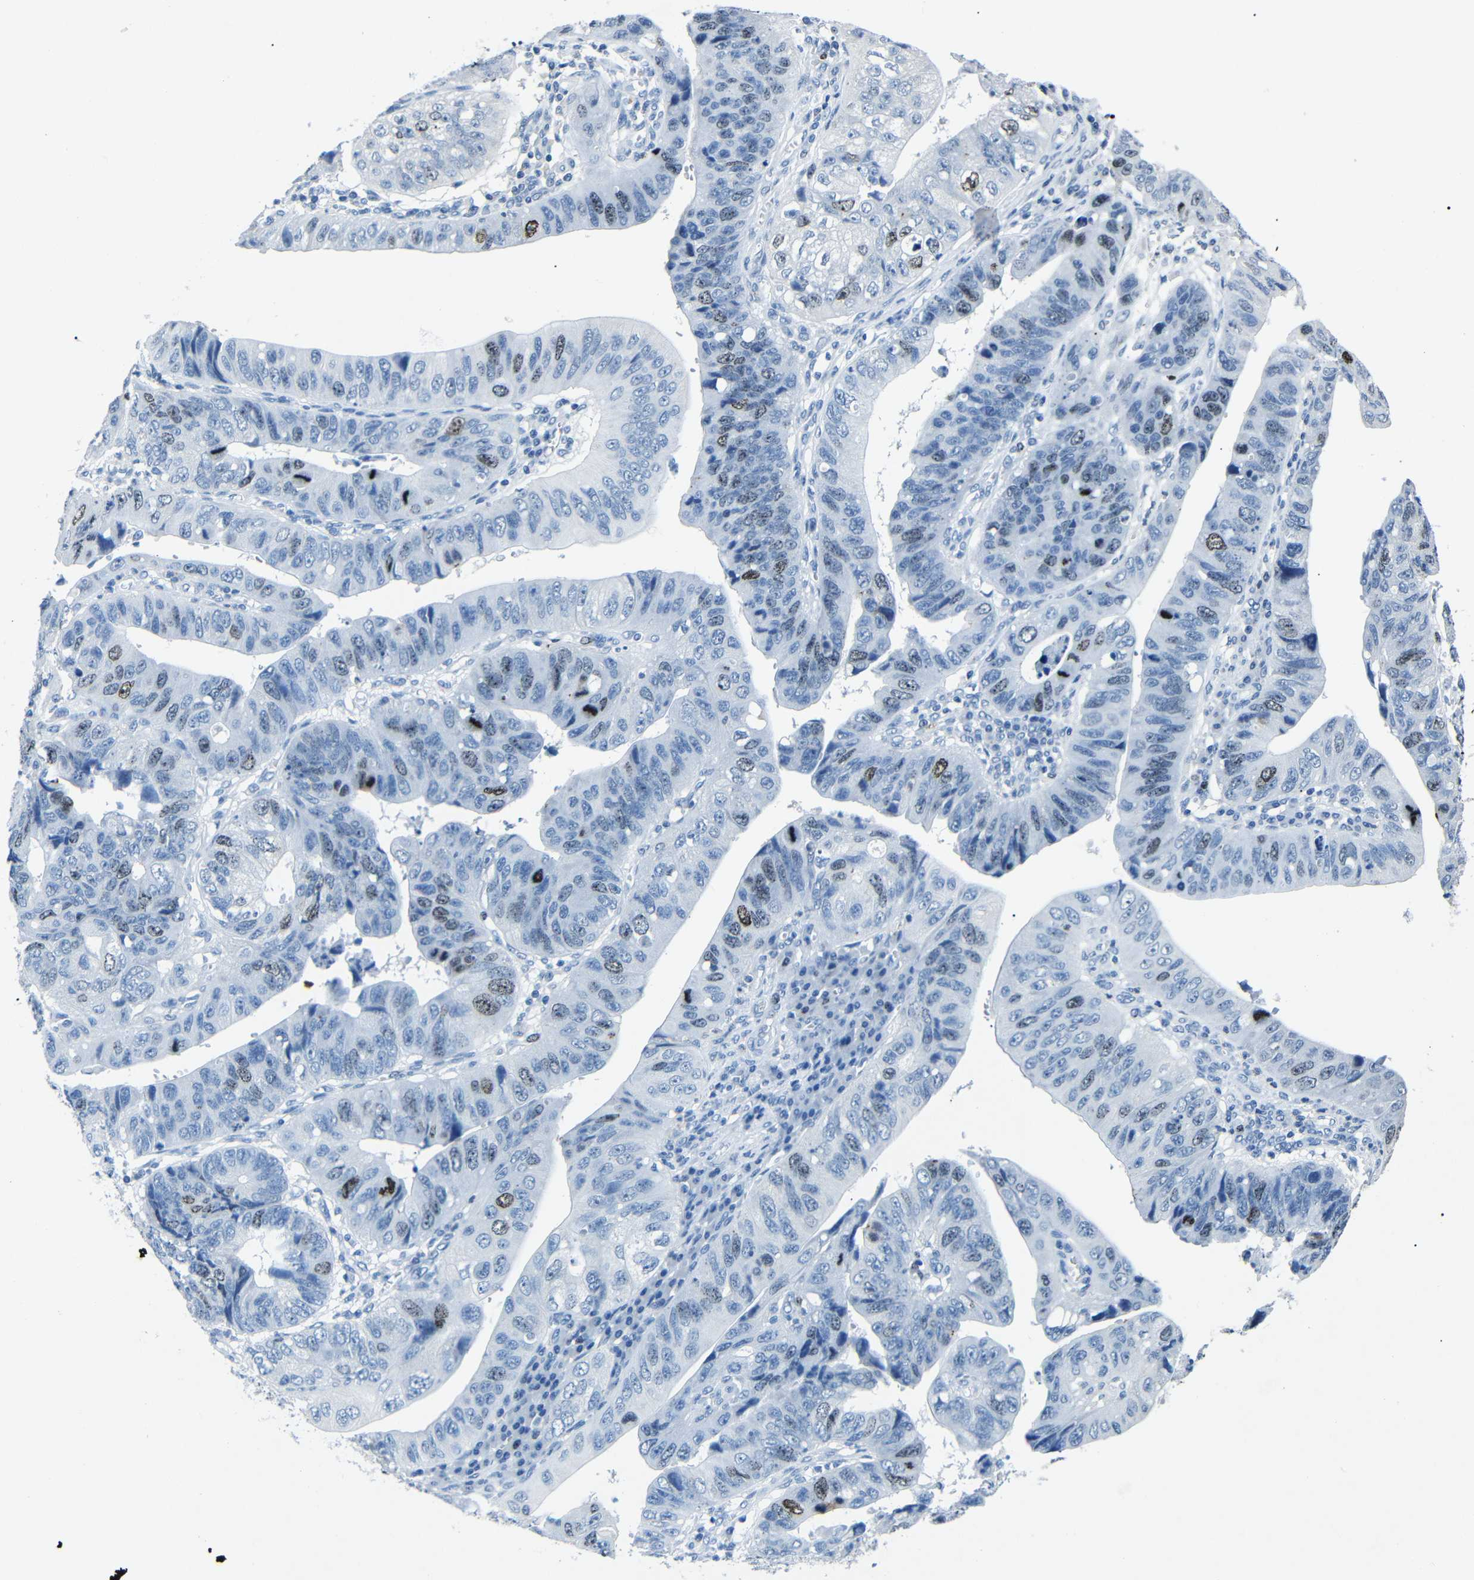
{"staining": {"intensity": "moderate", "quantity": "<25%", "location": "nuclear"}, "tissue": "stomach cancer", "cell_type": "Tumor cells", "image_type": "cancer", "snomed": [{"axis": "morphology", "description": "Adenocarcinoma, NOS"}, {"axis": "topography", "description": "Stomach"}], "caption": "A brown stain labels moderate nuclear staining of a protein in human stomach cancer (adenocarcinoma) tumor cells. The protein is shown in brown color, while the nuclei are stained blue.", "gene": "INCENP", "patient": {"sex": "male", "age": 59}}